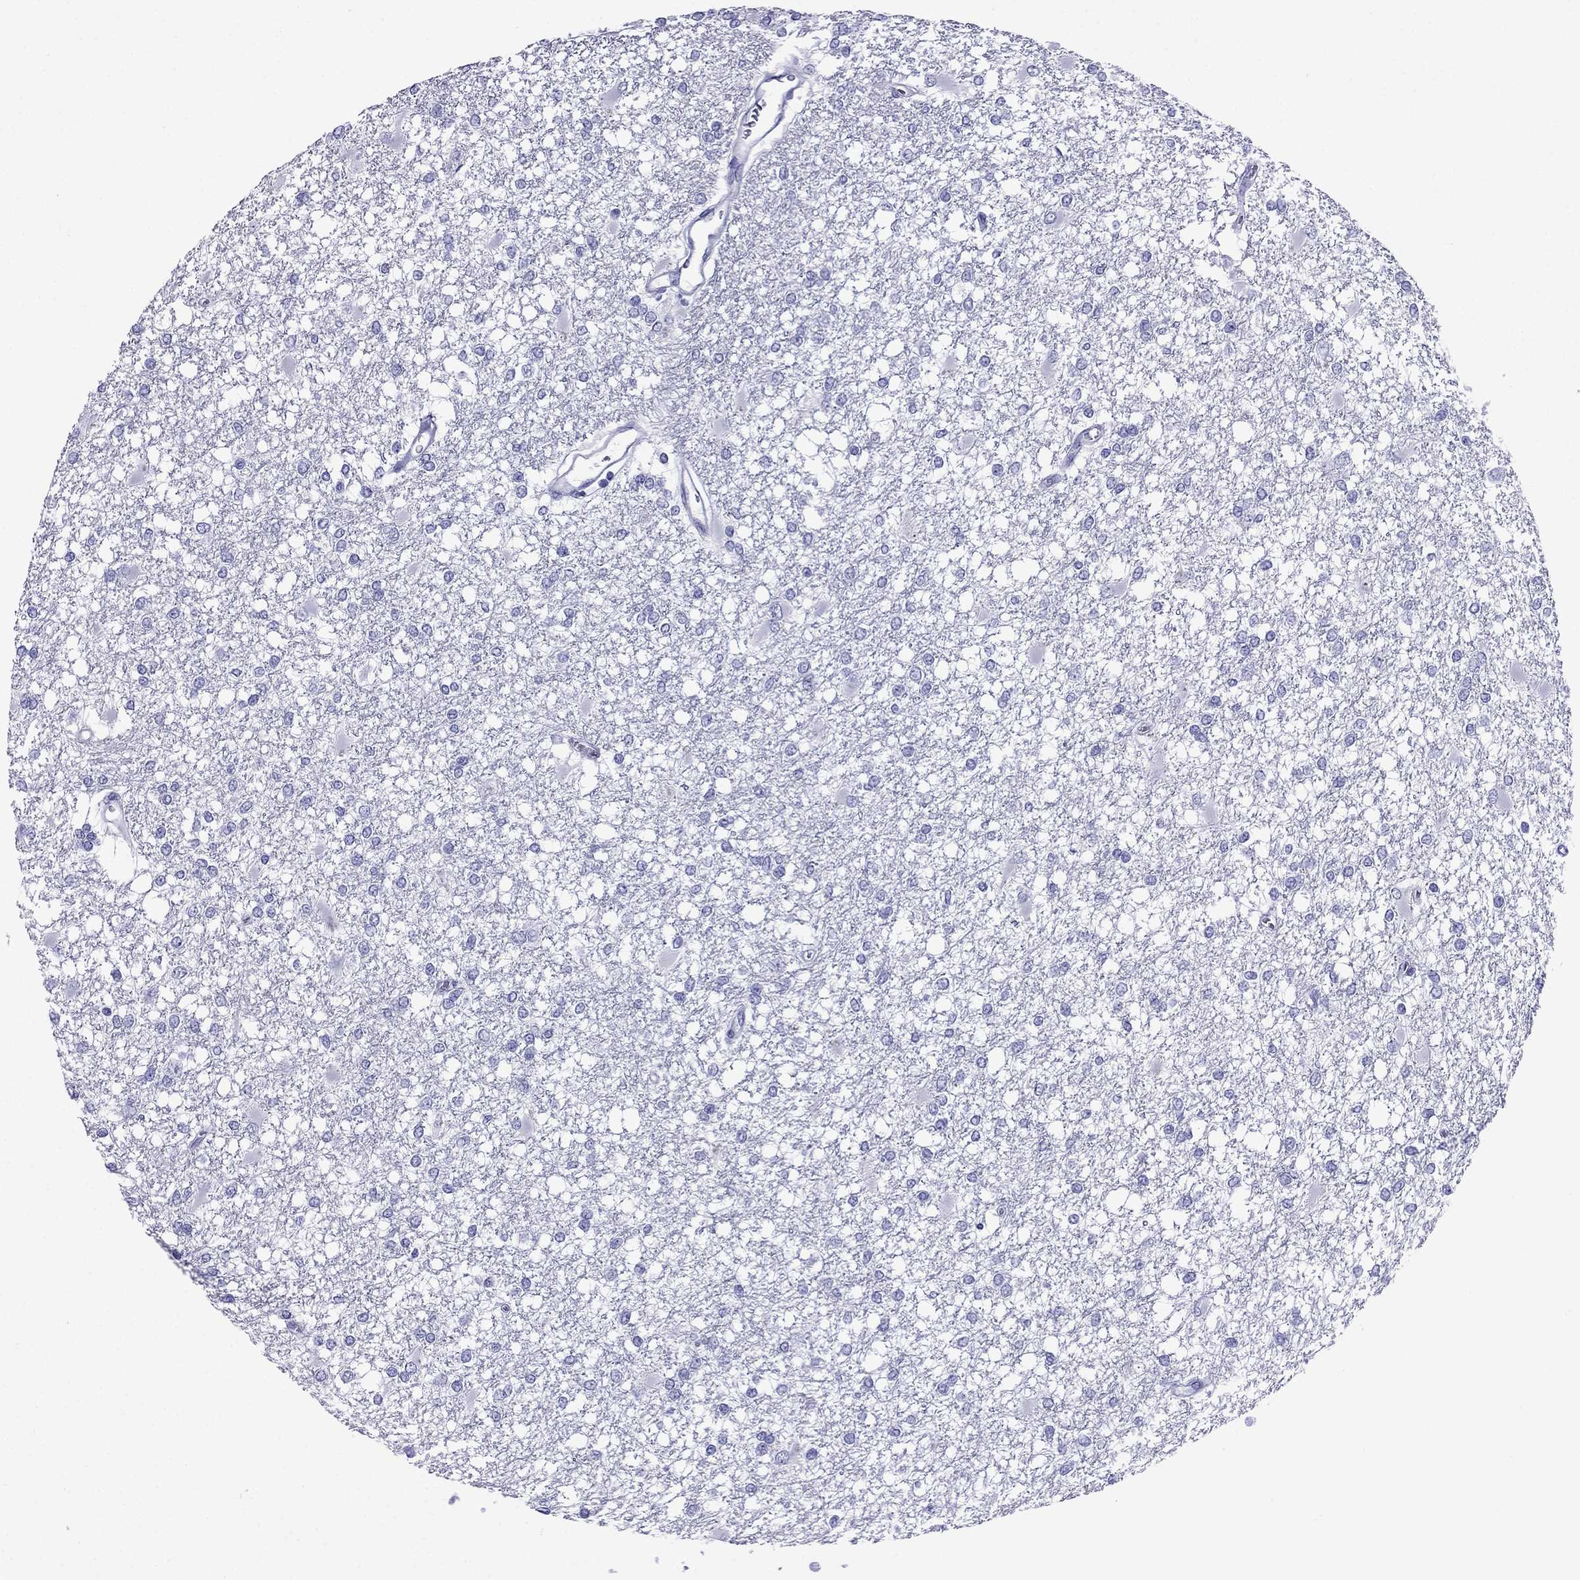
{"staining": {"intensity": "negative", "quantity": "none", "location": "none"}, "tissue": "glioma", "cell_type": "Tumor cells", "image_type": "cancer", "snomed": [{"axis": "morphology", "description": "Glioma, malignant, High grade"}, {"axis": "topography", "description": "Cerebral cortex"}], "caption": "A histopathology image of human glioma is negative for staining in tumor cells.", "gene": "ARR3", "patient": {"sex": "male", "age": 79}}